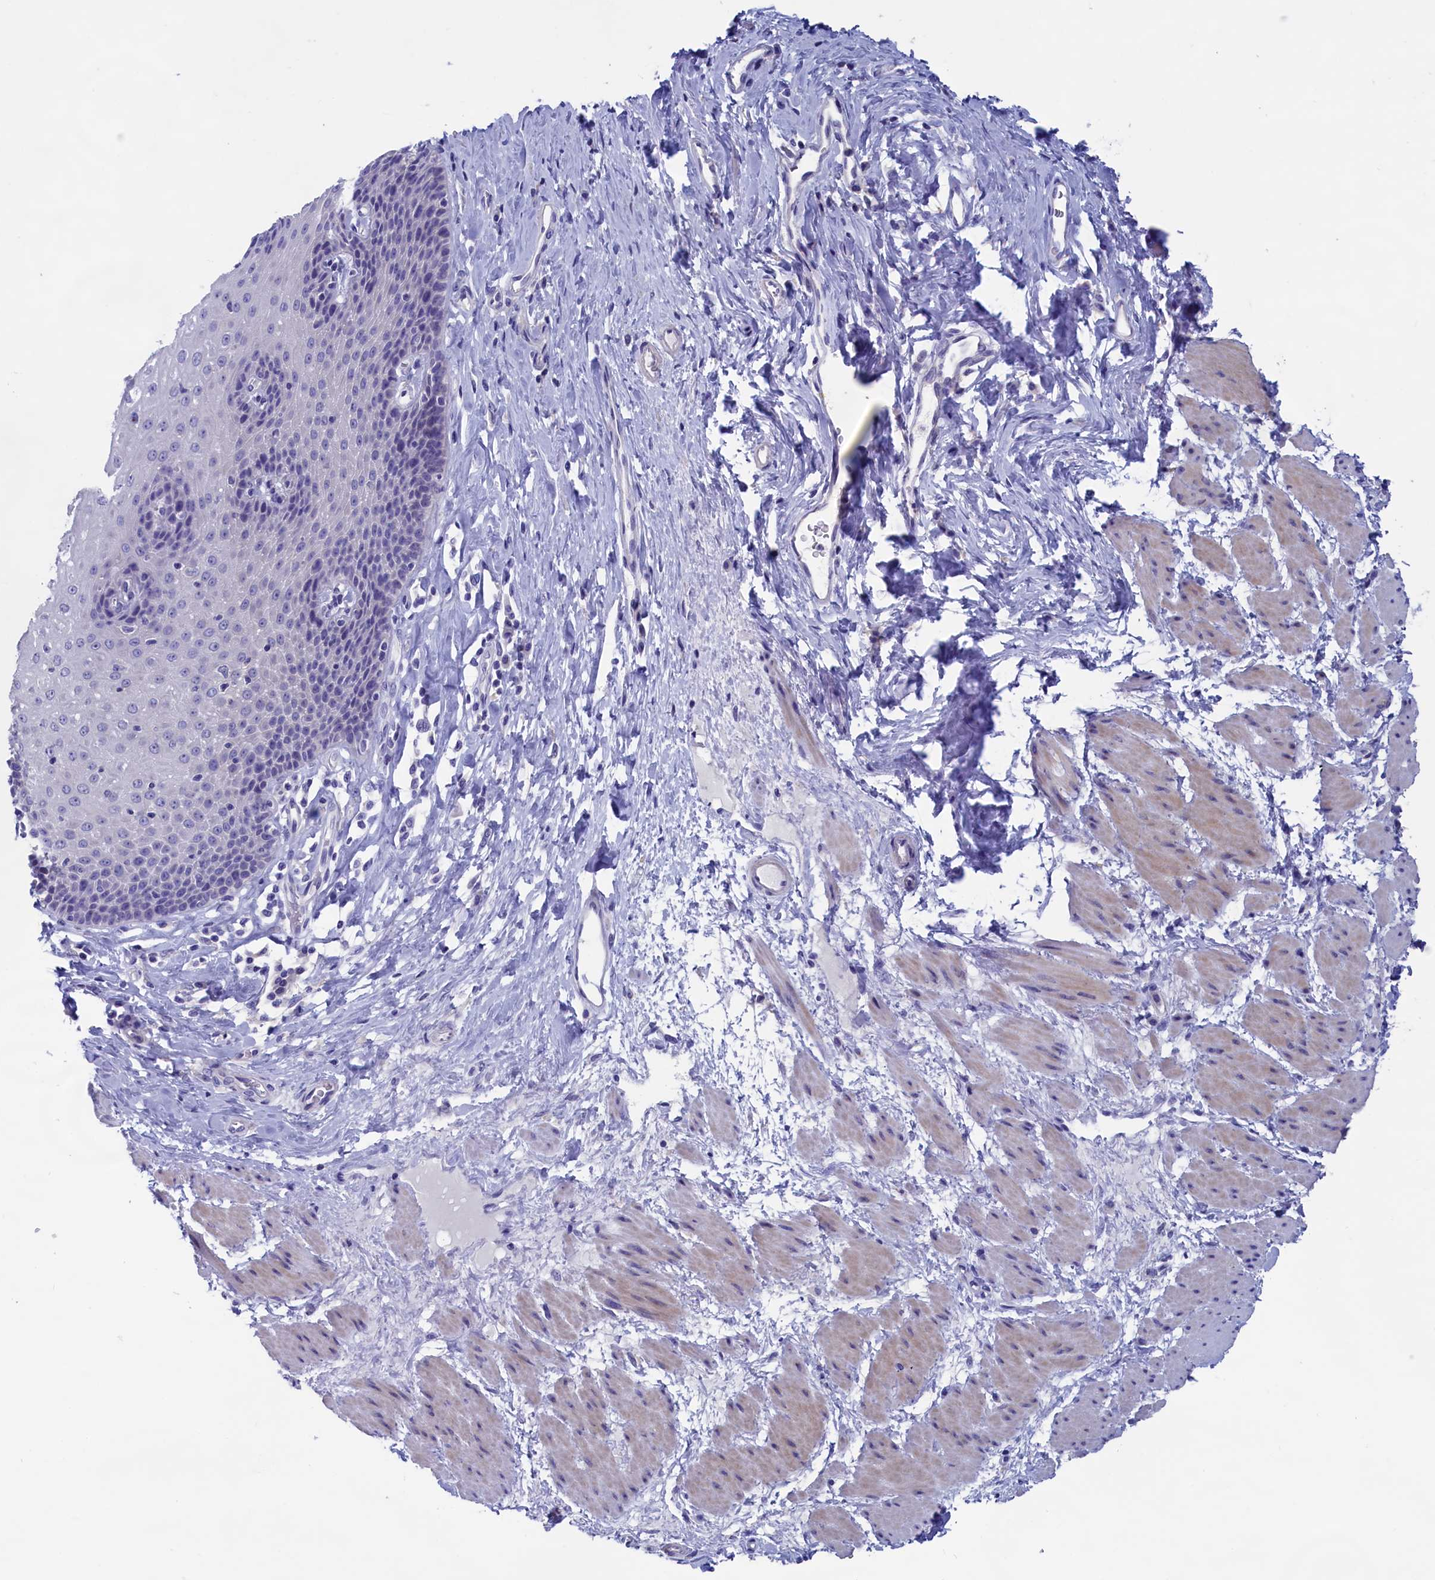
{"staining": {"intensity": "negative", "quantity": "none", "location": "none"}, "tissue": "esophagus", "cell_type": "Squamous epithelial cells", "image_type": "normal", "snomed": [{"axis": "morphology", "description": "Normal tissue, NOS"}, {"axis": "topography", "description": "Esophagus"}], "caption": "Immunohistochemistry histopathology image of benign esophagus stained for a protein (brown), which shows no staining in squamous epithelial cells.", "gene": "VPS35L", "patient": {"sex": "female", "age": 61}}